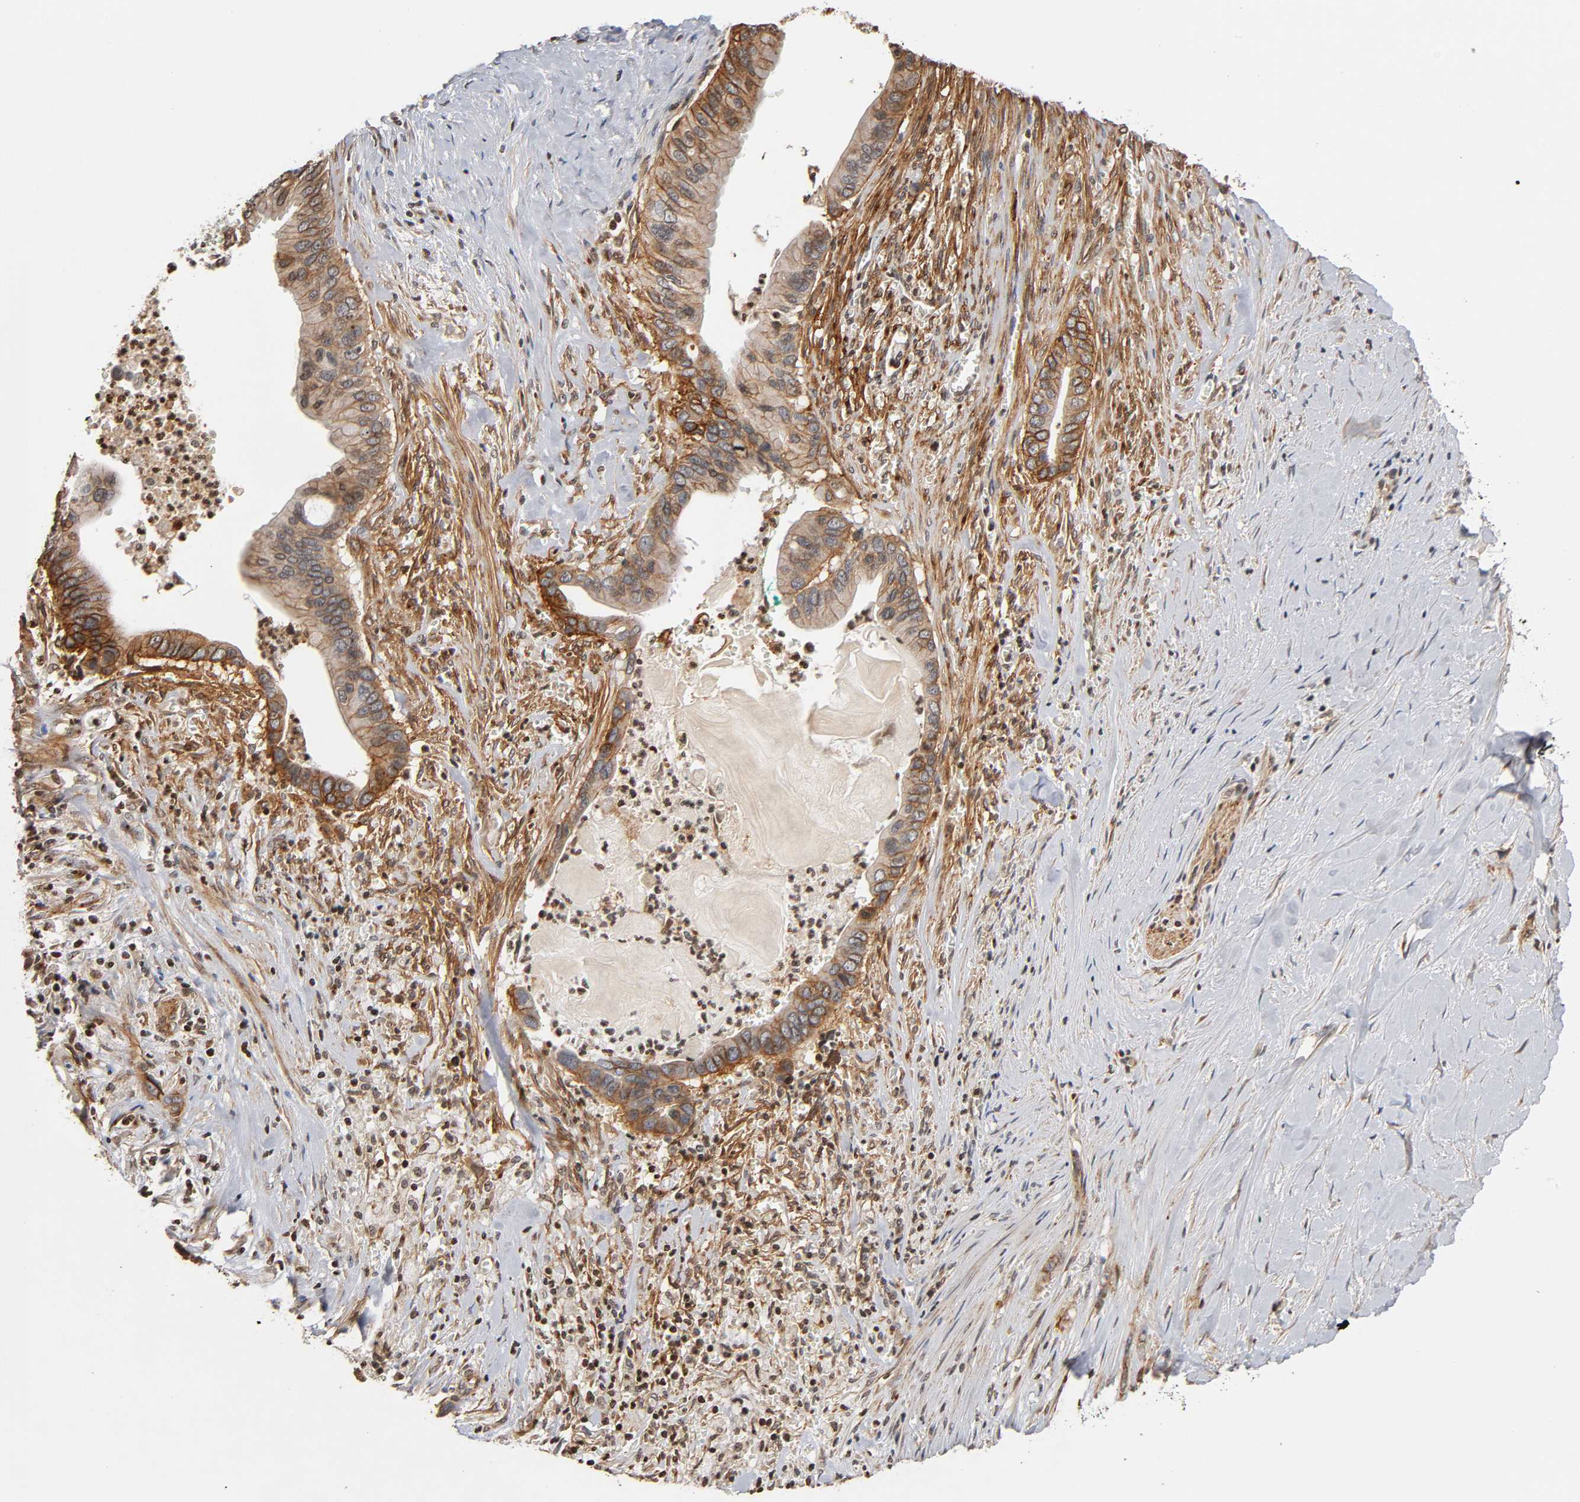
{"staining": {"intensity": "moderate", "quantity": ">75%", "location": "cytoplasmic/membranous"}, "tissue": "pancreatic cancer", "cell_type": "Tumor cells", "image_type": "cancer", "snomed": [{"axis": "morphology", "description": "Adenocarcinoma, NOS"}, {"axis": "topography", "description": "Pancreas"}], "caption": "Moderate cytoplasmic/membranous expression is appreciated in approximately >75% of tumor cells in adenocarcinoma (pancreatic).", "gene": "ITGAV", "patient": {"sex": "male", "age": 59}}